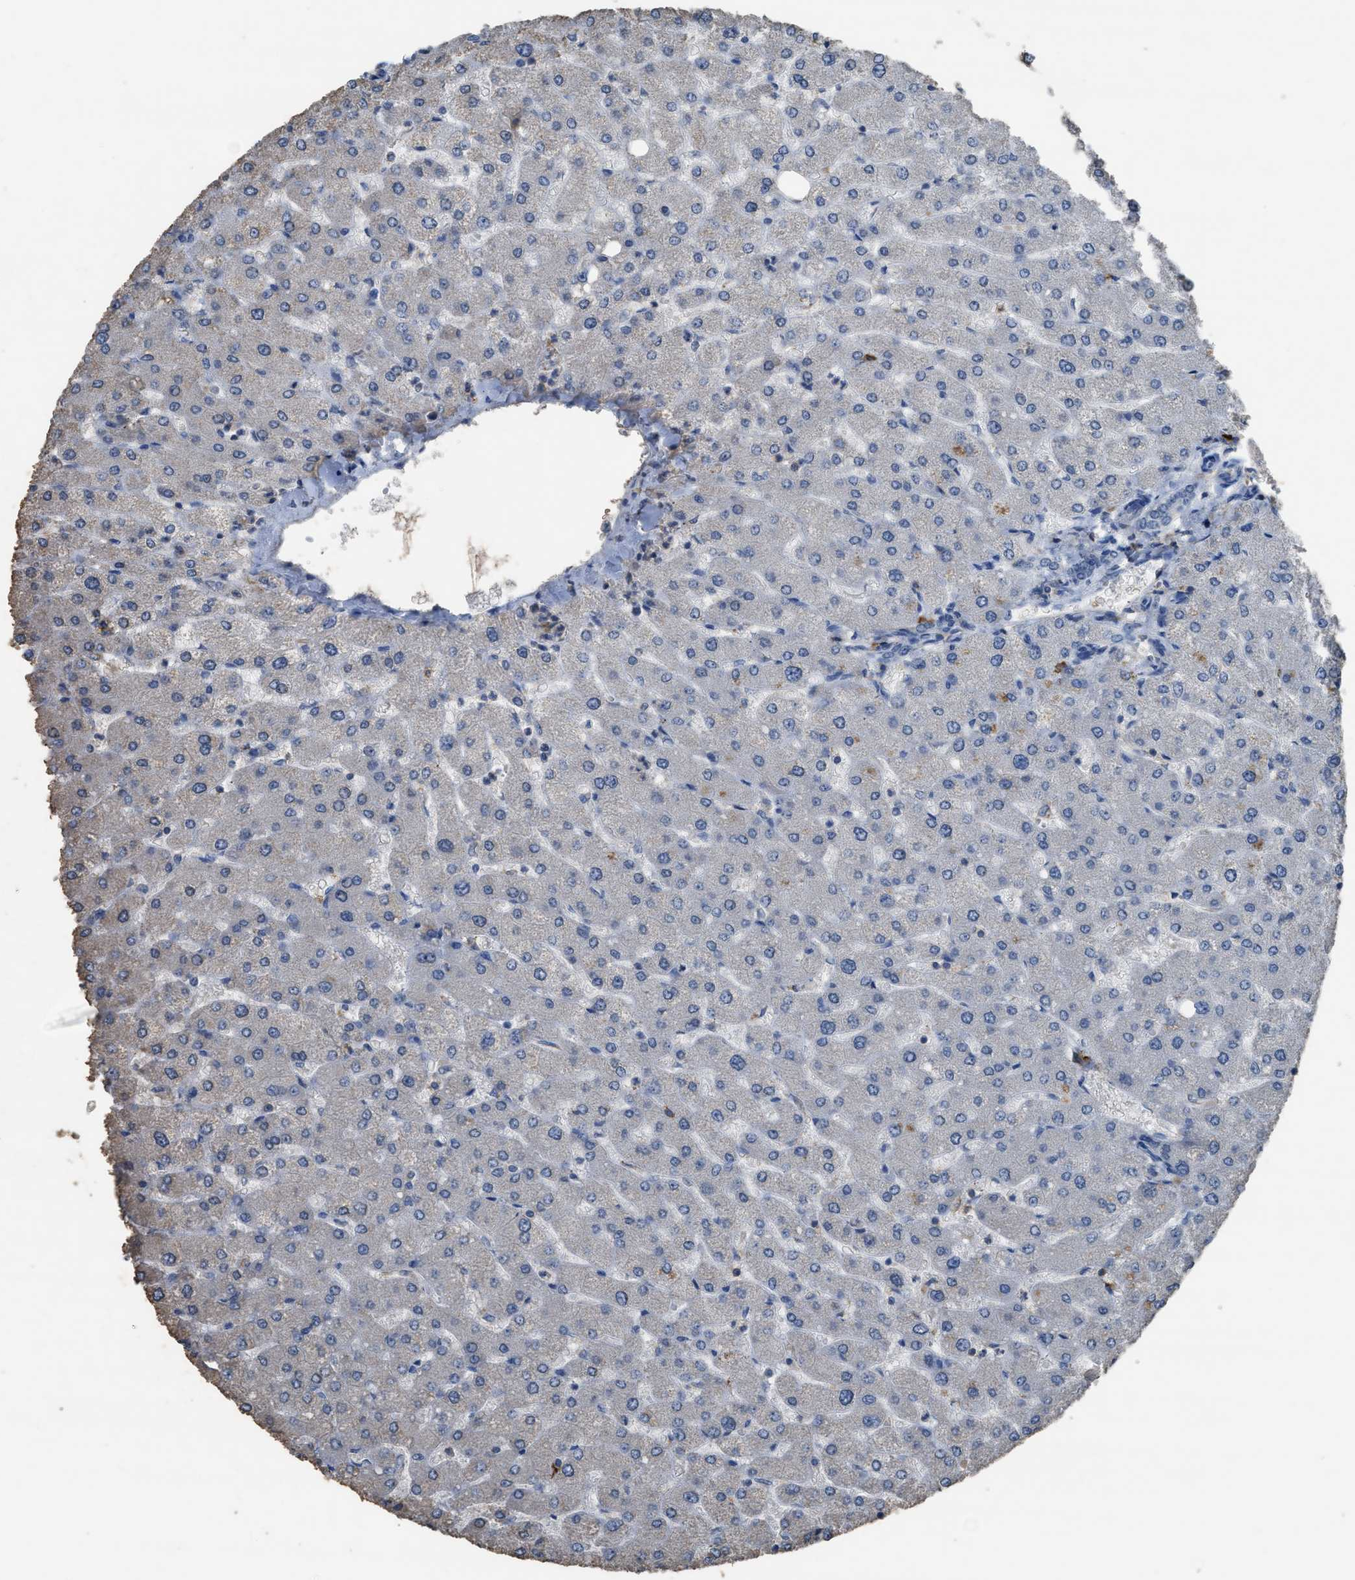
{"staining": {"intensity": "negative", "quantity": "none", "location": "none"}, "tissue": "liver", "cell_type": "Cholangiocytes", "image_type": "normal", "snomed": [{"axis": "morphology", "description": "Normal tissue, NOS"}, {"axis": "topography", "description": "Liver"}], "caption": "This is an immunohistochemistry (IHC) photomicrograph of benign liver. There is no expression in cholangiocytes.", "gene": "OR51E1", "patient": {"sex": "male", "age": 55}}